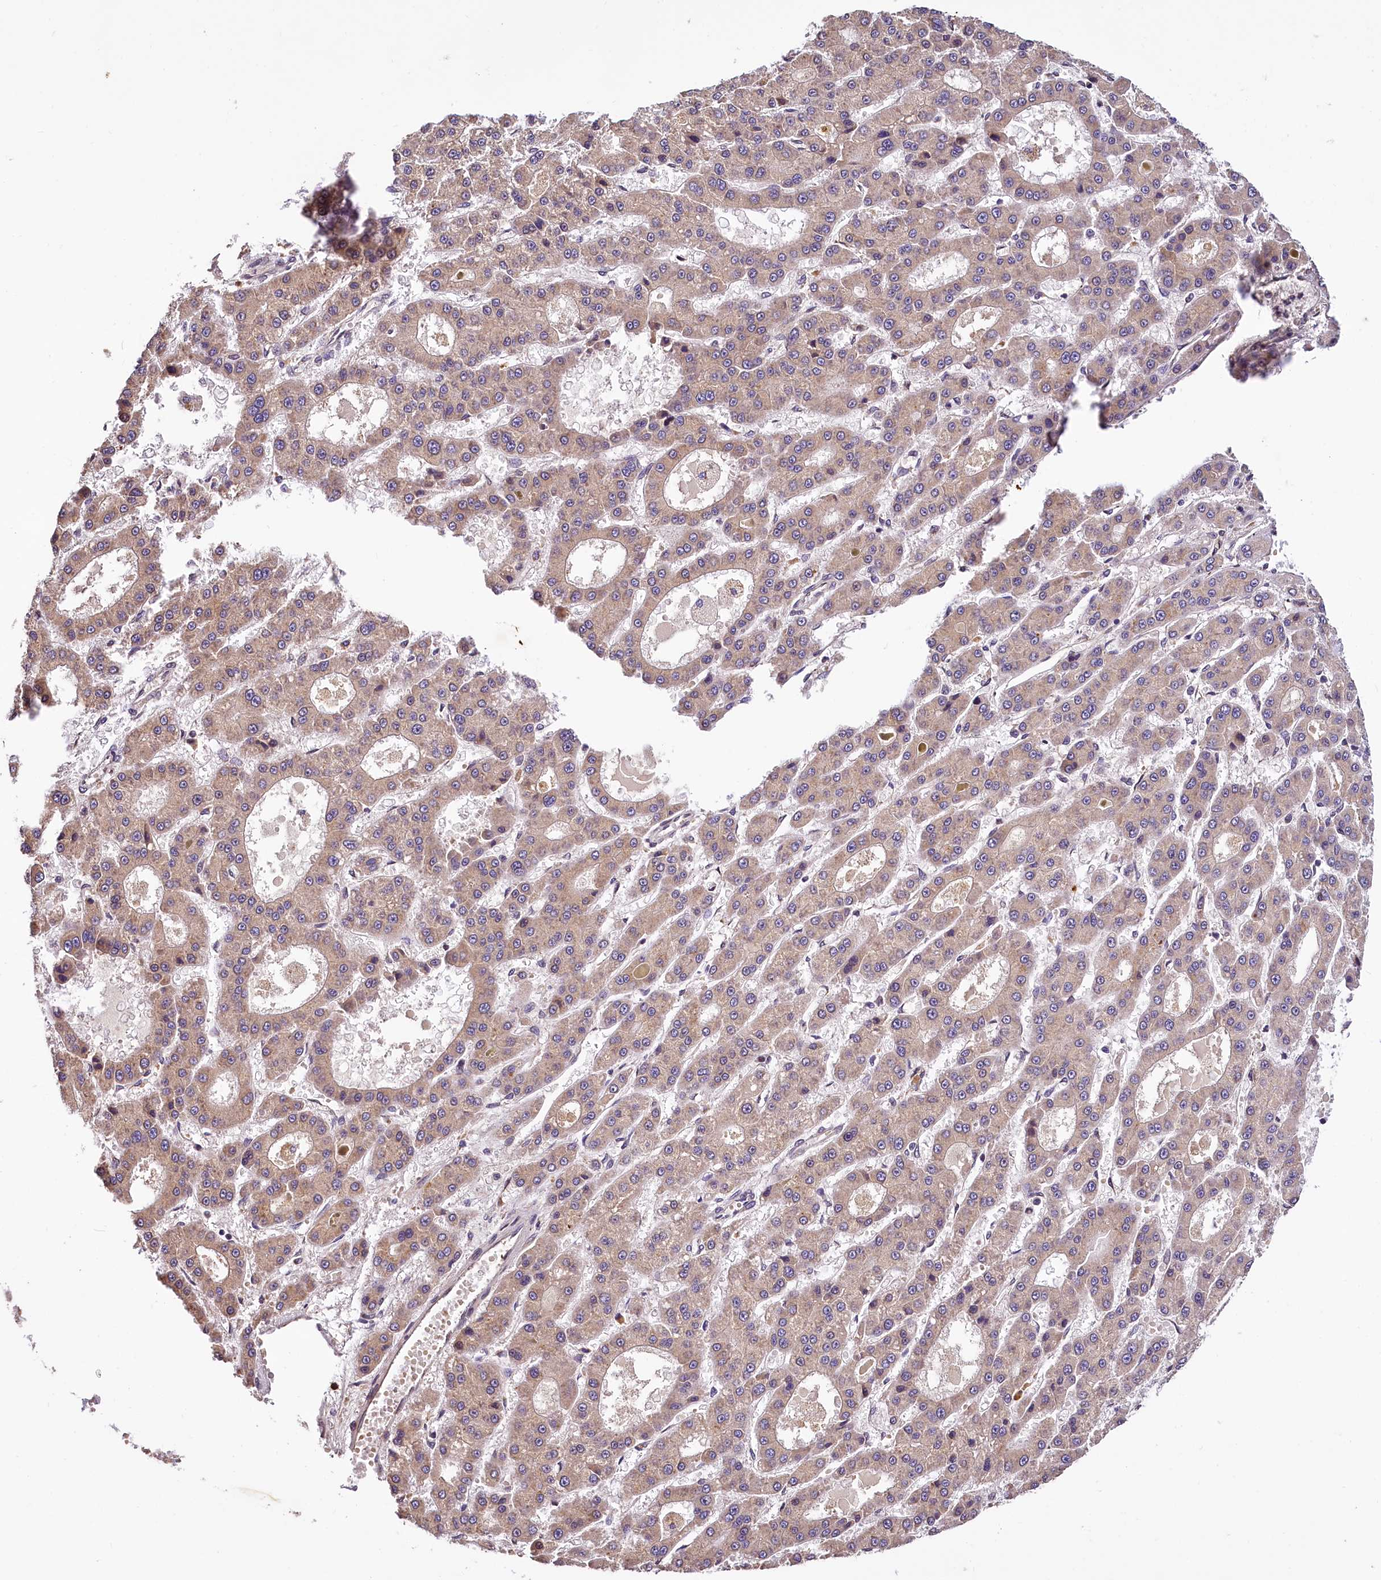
{"staining": {"intensity": "weak", "quantity": ">75%", "location": "cytoplasmic/membranous"}, "tissue": "liver cancer", "cell_type": "Tumor cells", "image_type": "cancer", "snomed": [{"axis": "morphology", "description": "Carcinoma, Hepatocellular, NOS"}, {"axis": "topography", "description": "Liver"}], "caption": "A high-resolution histopathology image shows immunohistochemistry (IHC) staining of liver cancer, which reveals weak cytoplasmic/membranous staining in about >75% of tumor cells.", "gene": "SUPV3L1", "patient": {"sex": "male", "age": 70}}